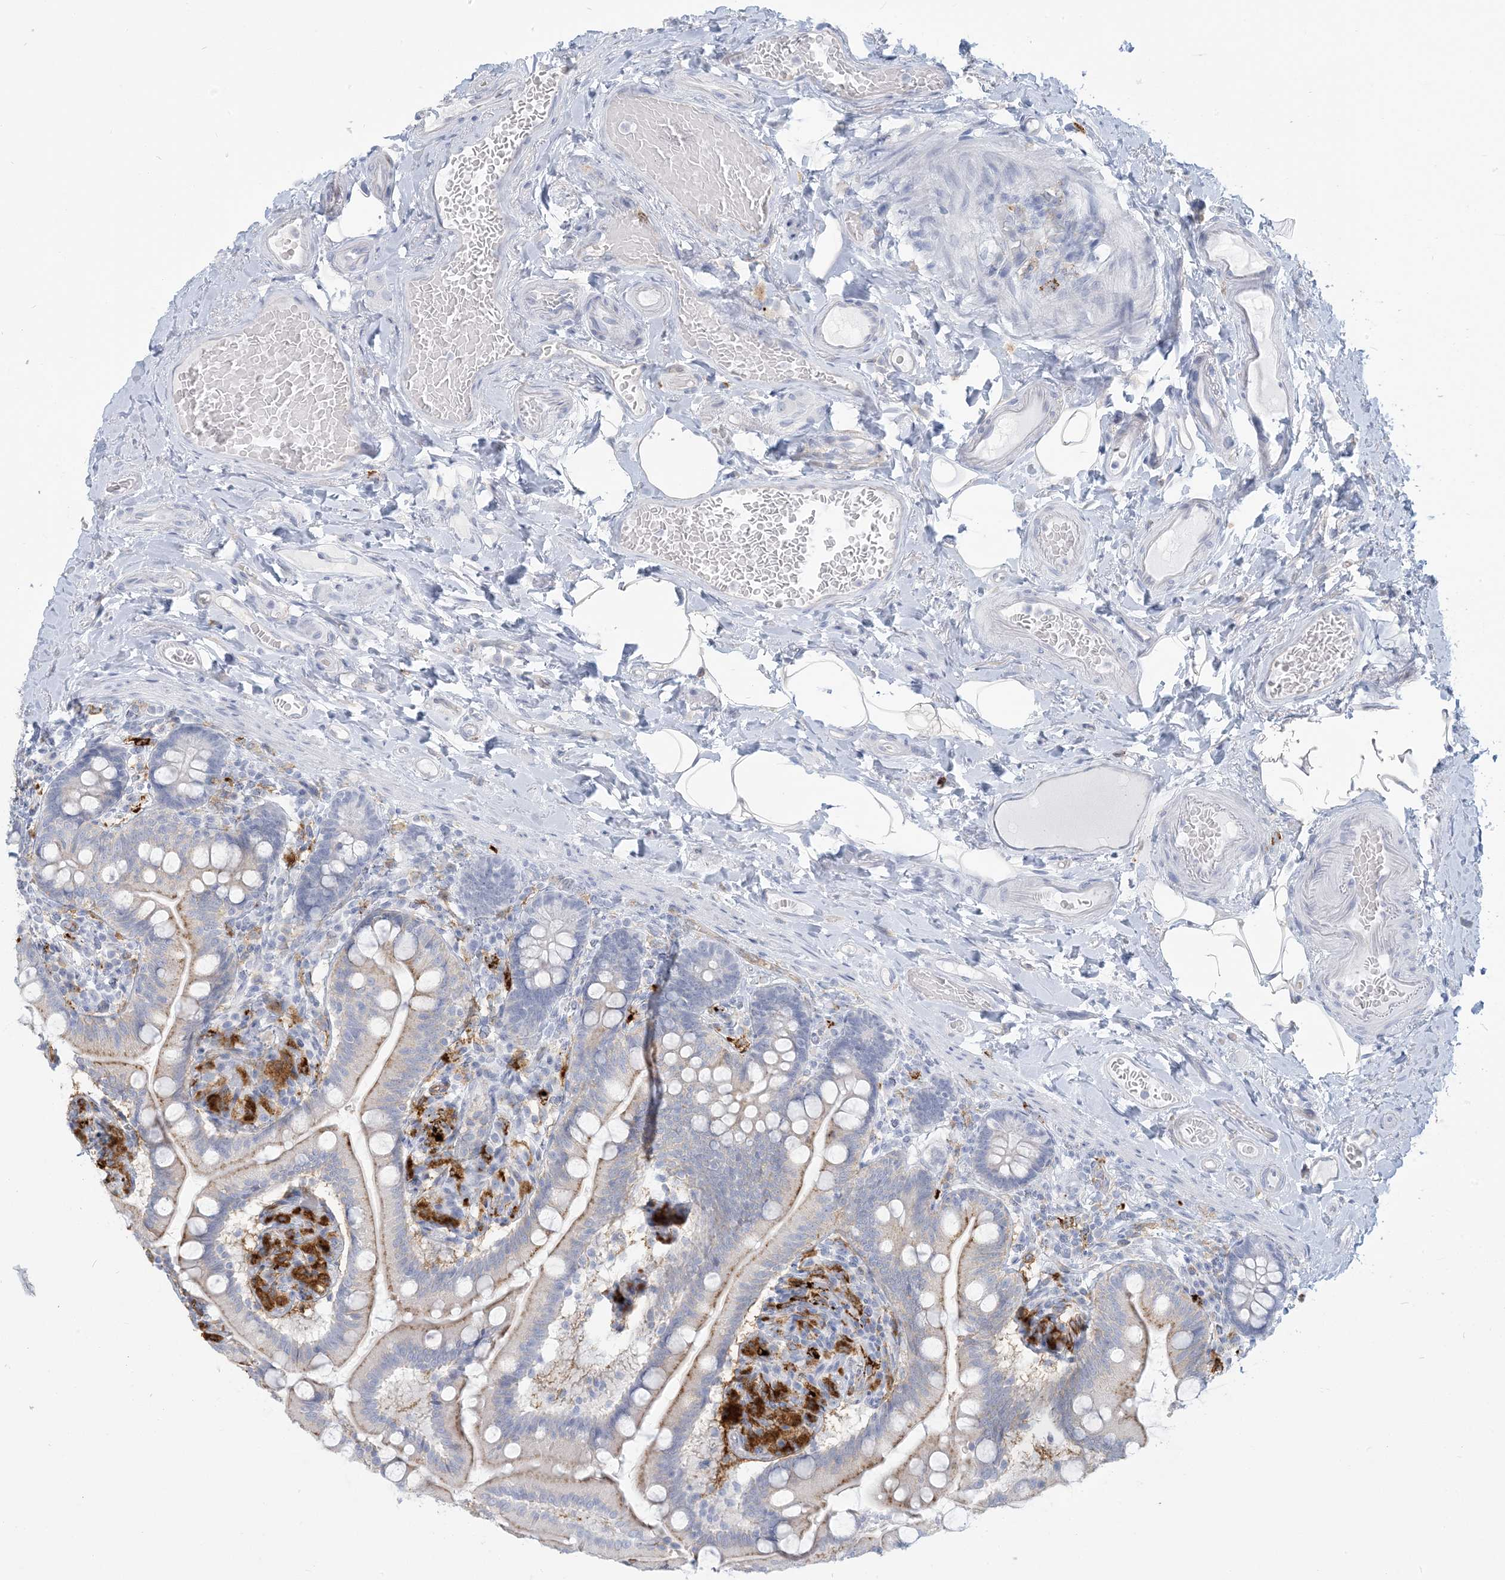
{"staining": {"intensity": "weak", "quantity": "<25%", "location": "cytoplasmic/membranous"}, "tissue": "small intestine", "cell_type": "Glandular cells", "image_type": "normal", "snomed": [{"axis": "morphology", "description": "Normal tissue, NOS"}, {"axis": "topography", "description": "Small intestine"}], "caption": "DAB immunohistochemical staining of benign small intestine shows no significant staining in glandular cells. (Brightfield microscopy of DAB (3,3'-diaminobenzidine) IHC at high magnification).", "gene": "HLA", "patient": {"sex": "female", "age": 64}}